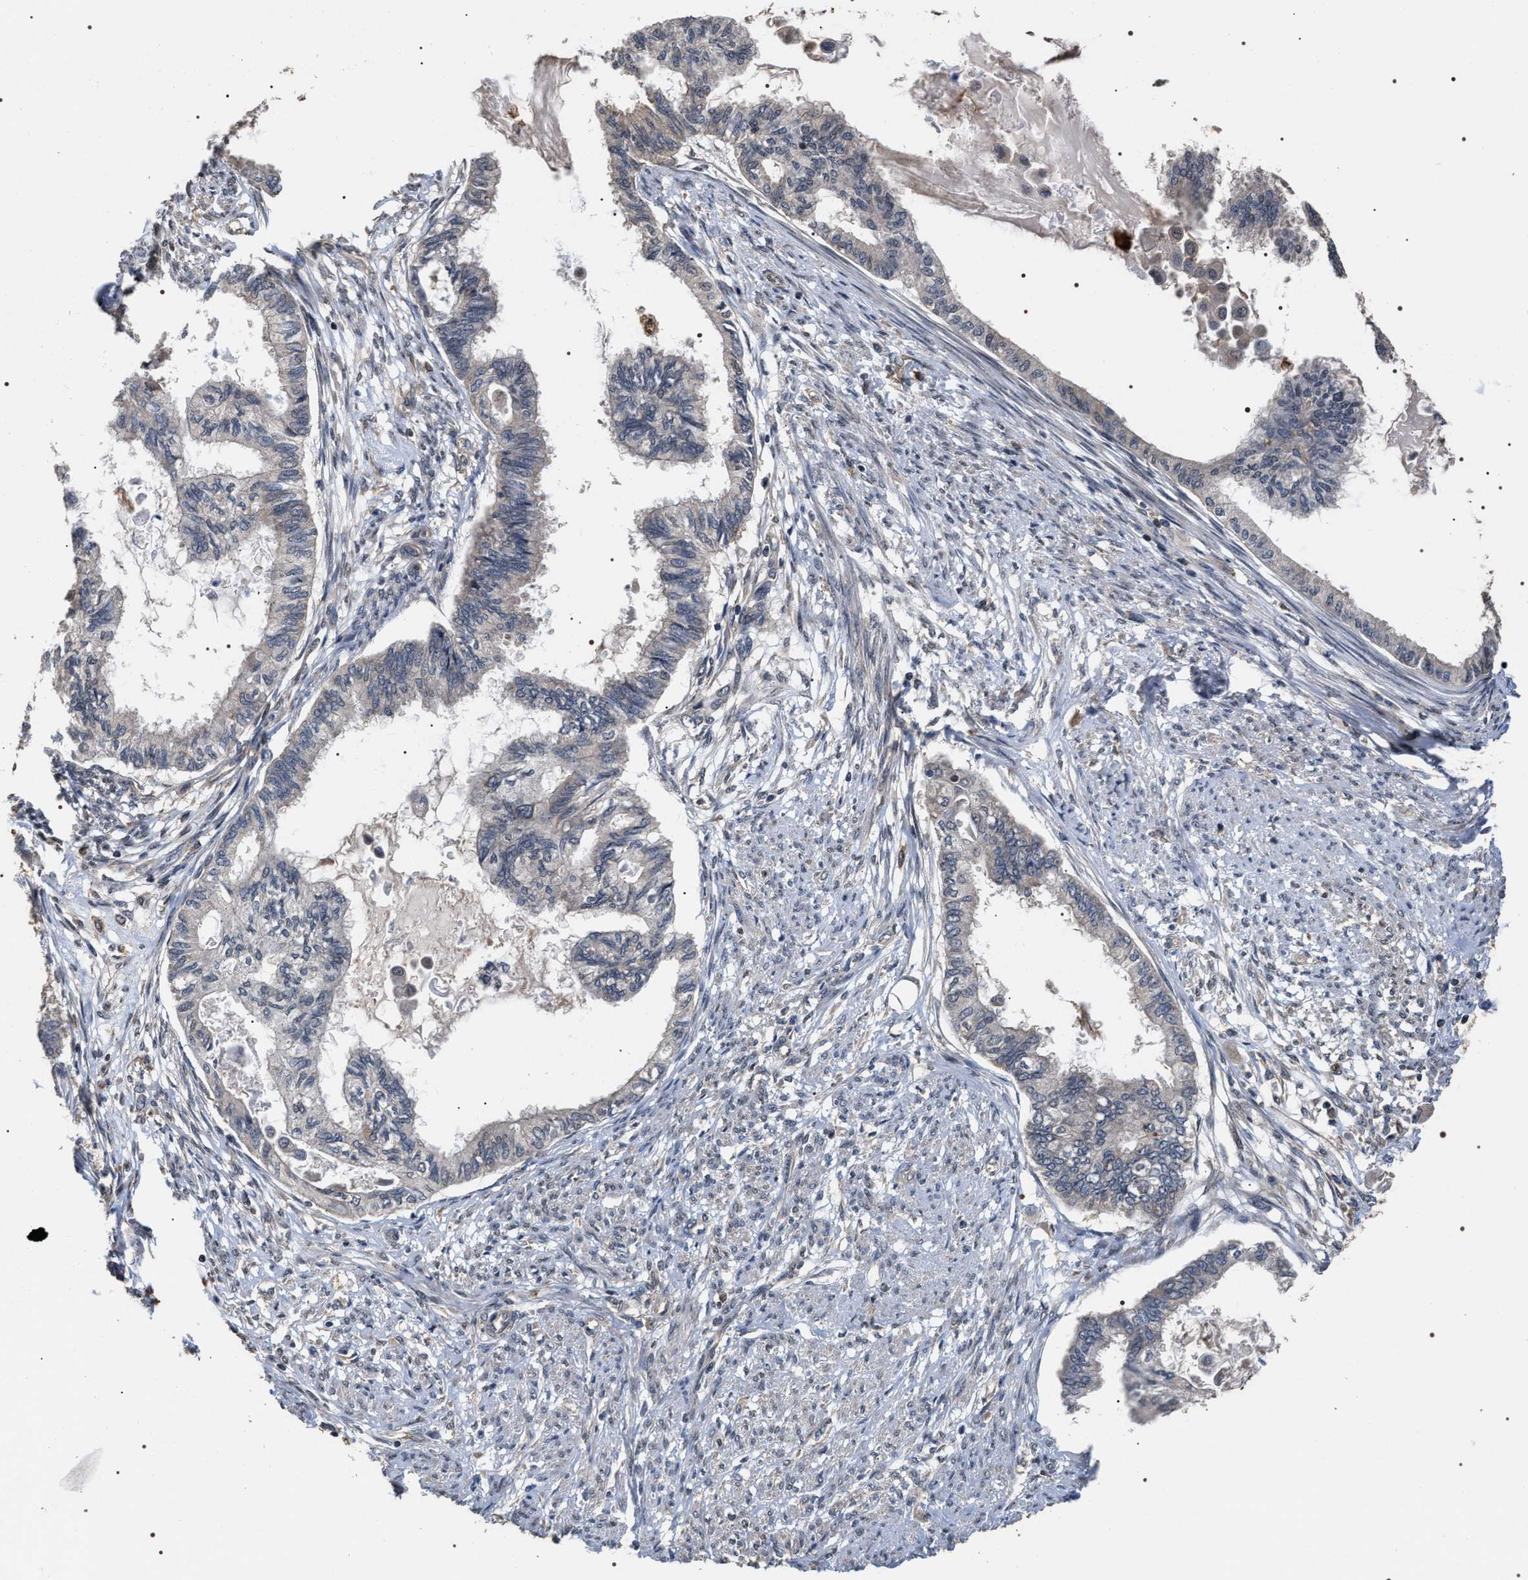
{"staining": {"intensity": "negative", "quantity": "none", "location": "none"}, "tissue": "cervical cancer", "cell_type": "Tumor cells", "image_type": "cancer", "snomed": [{"axis": "morphology", "description": "Normal tissue, NOS"}, {"axis": "morphology", "description": "Adenocarcinoma, NOS"}, {"axis": "topography", "description": "Cervix"}, {"axis": "topography", "description": "Endometrium"}], "caption": "Cervical cancer was stained to show a protein in brown. There is no significant expression in tumor cells. (IHC, brightfield microscopy, high magnification).", "gene": "UPF3A", "patient": {"sex": "female", "age": 86}}